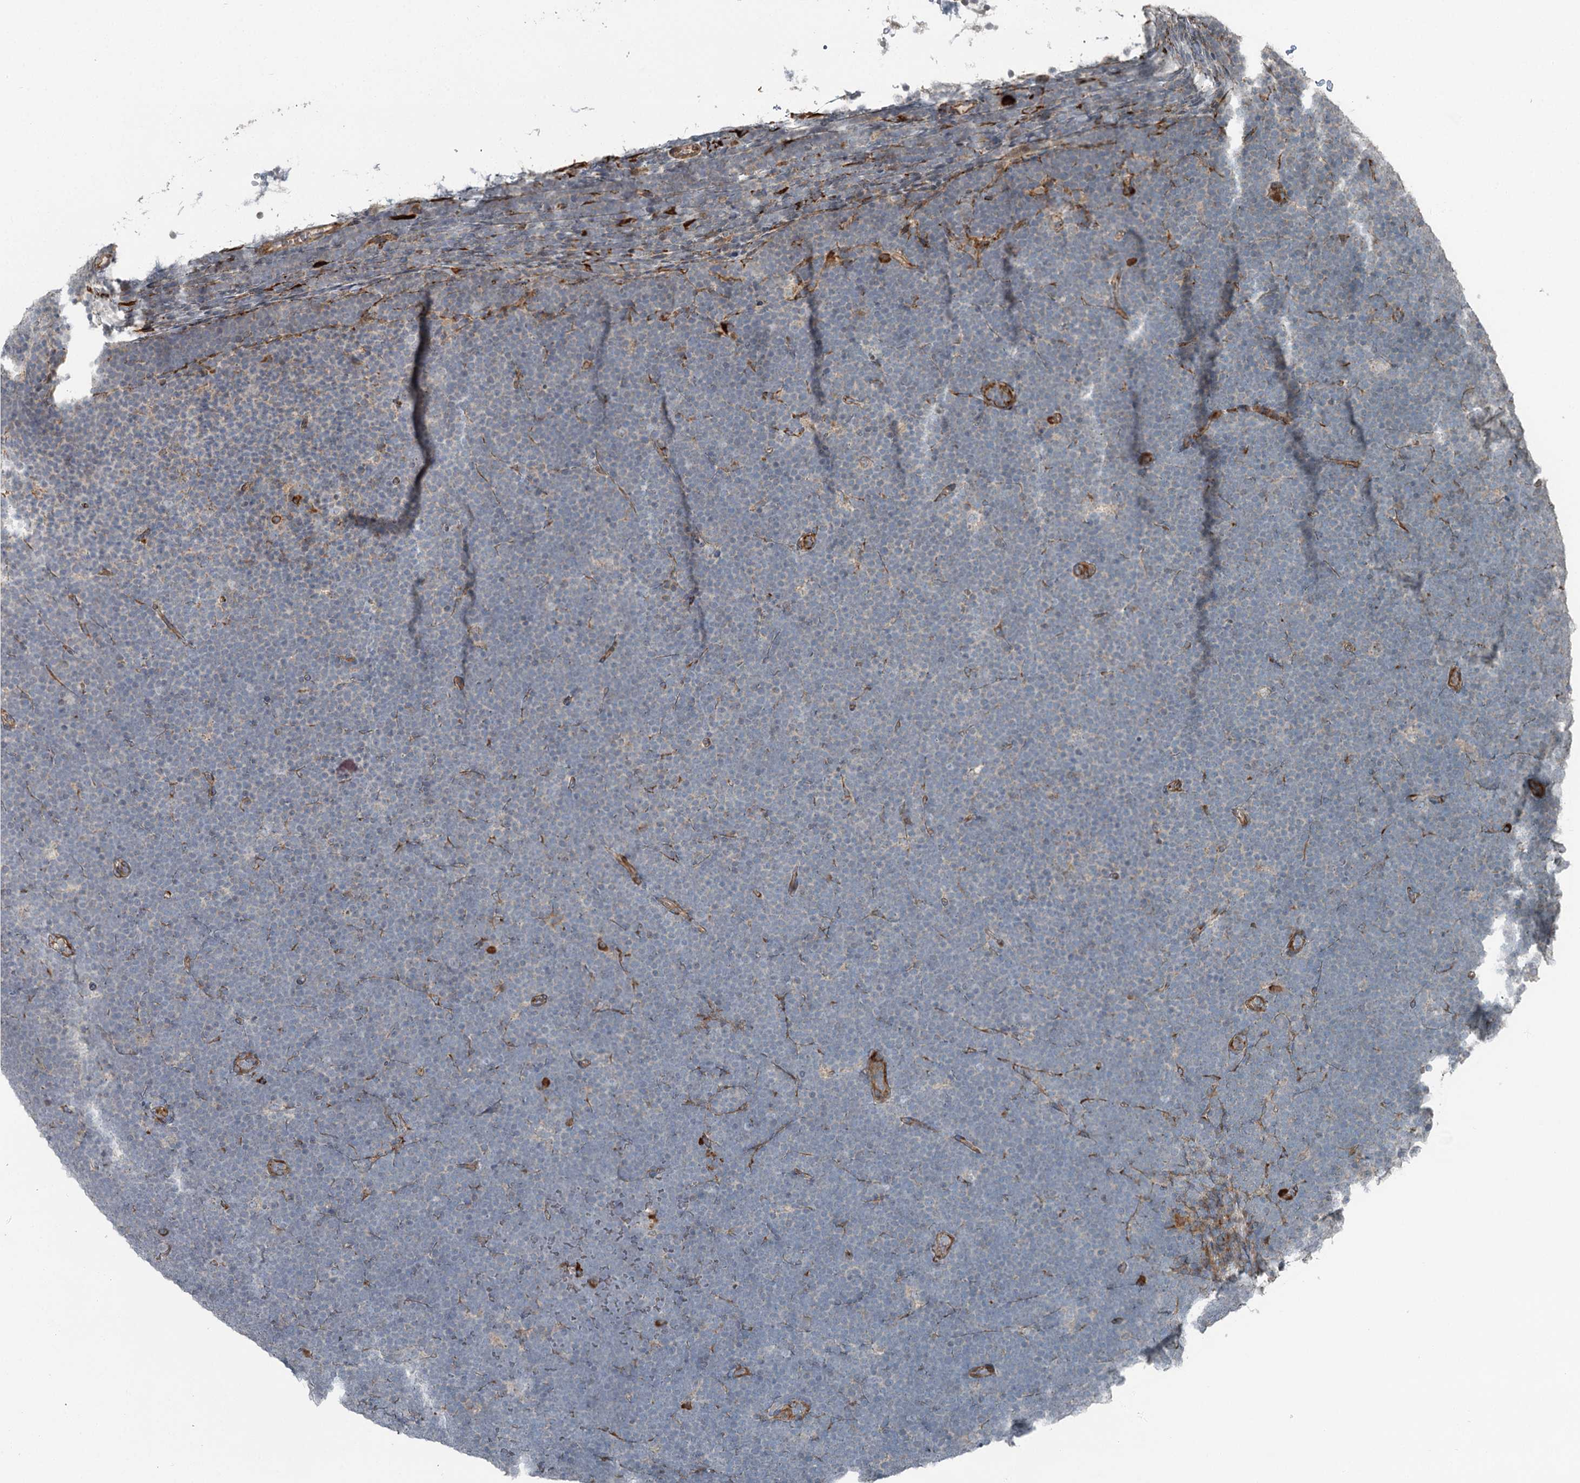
{"staining": {"intensity": "negative", "quantity": "none", "location": "none"}, "tissue": "lymphoma", "cell_type": "Tumor cells", "image_type": "cancer", "snomed": [{"axis": "morphology", "description": "Malignant lymphoma, non-Hodgkin's type, High grade"}, {"axis": "topography", "description": "Lymph node"}], "caption": "High power microscopy micrograph of an immunohistochemistry image of high-grade malignant lymphoma, non-Hodgkin's type, revealing no significant staining in tumor cells. Nuclei are stained in blue.", "gene": "RASSF8", "patient": {"sex": "male", "age": 13}}